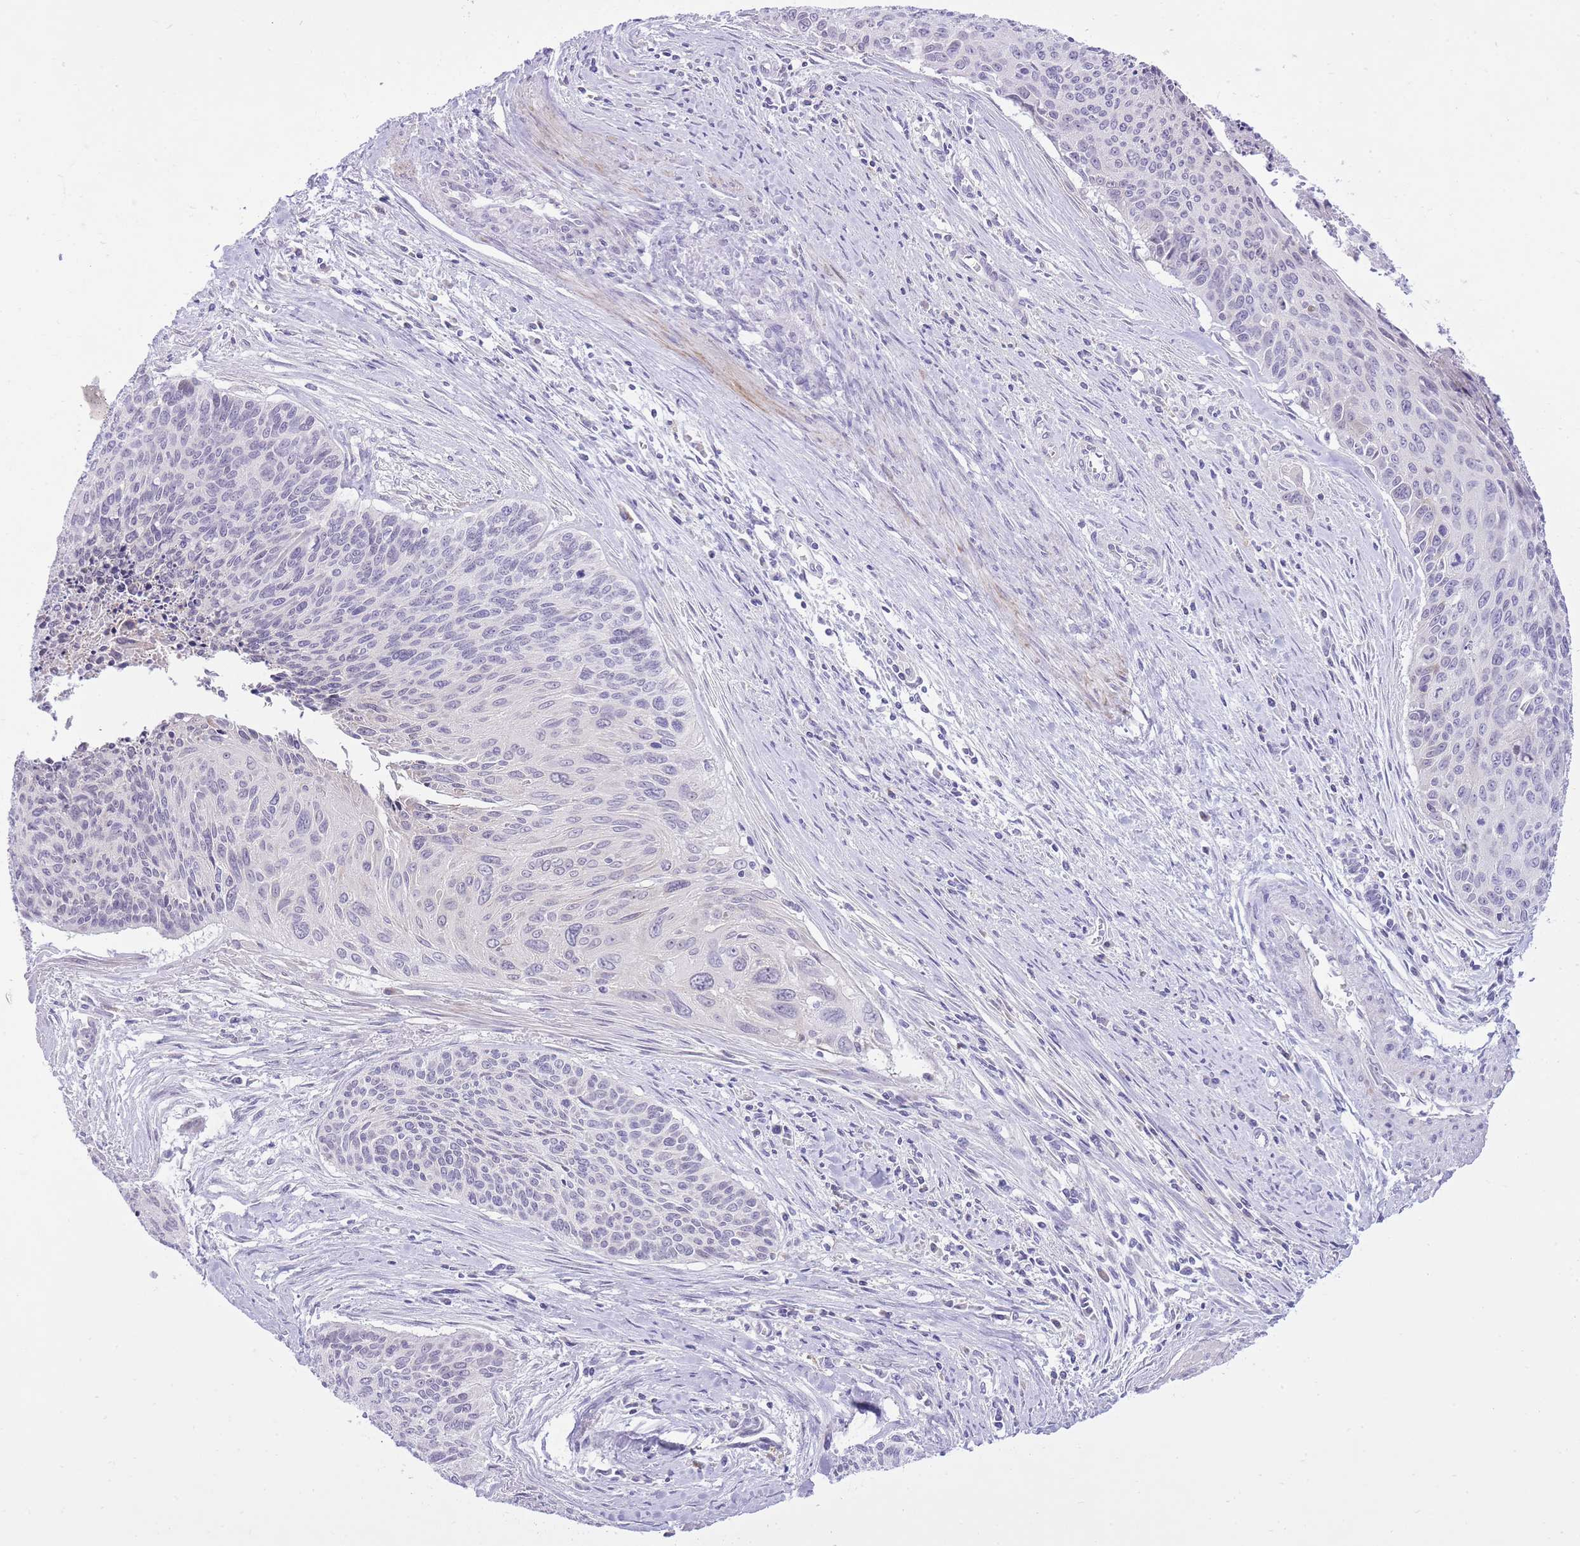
{"staining": {"intensity": "negative", "quantity": "none", "location": "none"}, "tissue": "cervical cancer", "cell_type": "Tumor cells", "image_type": "cancer", "snomed": [{"axis": "morphology", "description": "Squamous cell carcinoma, NOS"}, {"axis": "topography", "description": "Cervix"}], "caption": "Immunohistochemical staining of human squamous cell carcinoma (cervical) shows no significant staining in tumor cells. (IHC, brightfield microscopy, high magnification).", "gene": "DENND2D", "patient": {"sex": "female", "age": 55}}